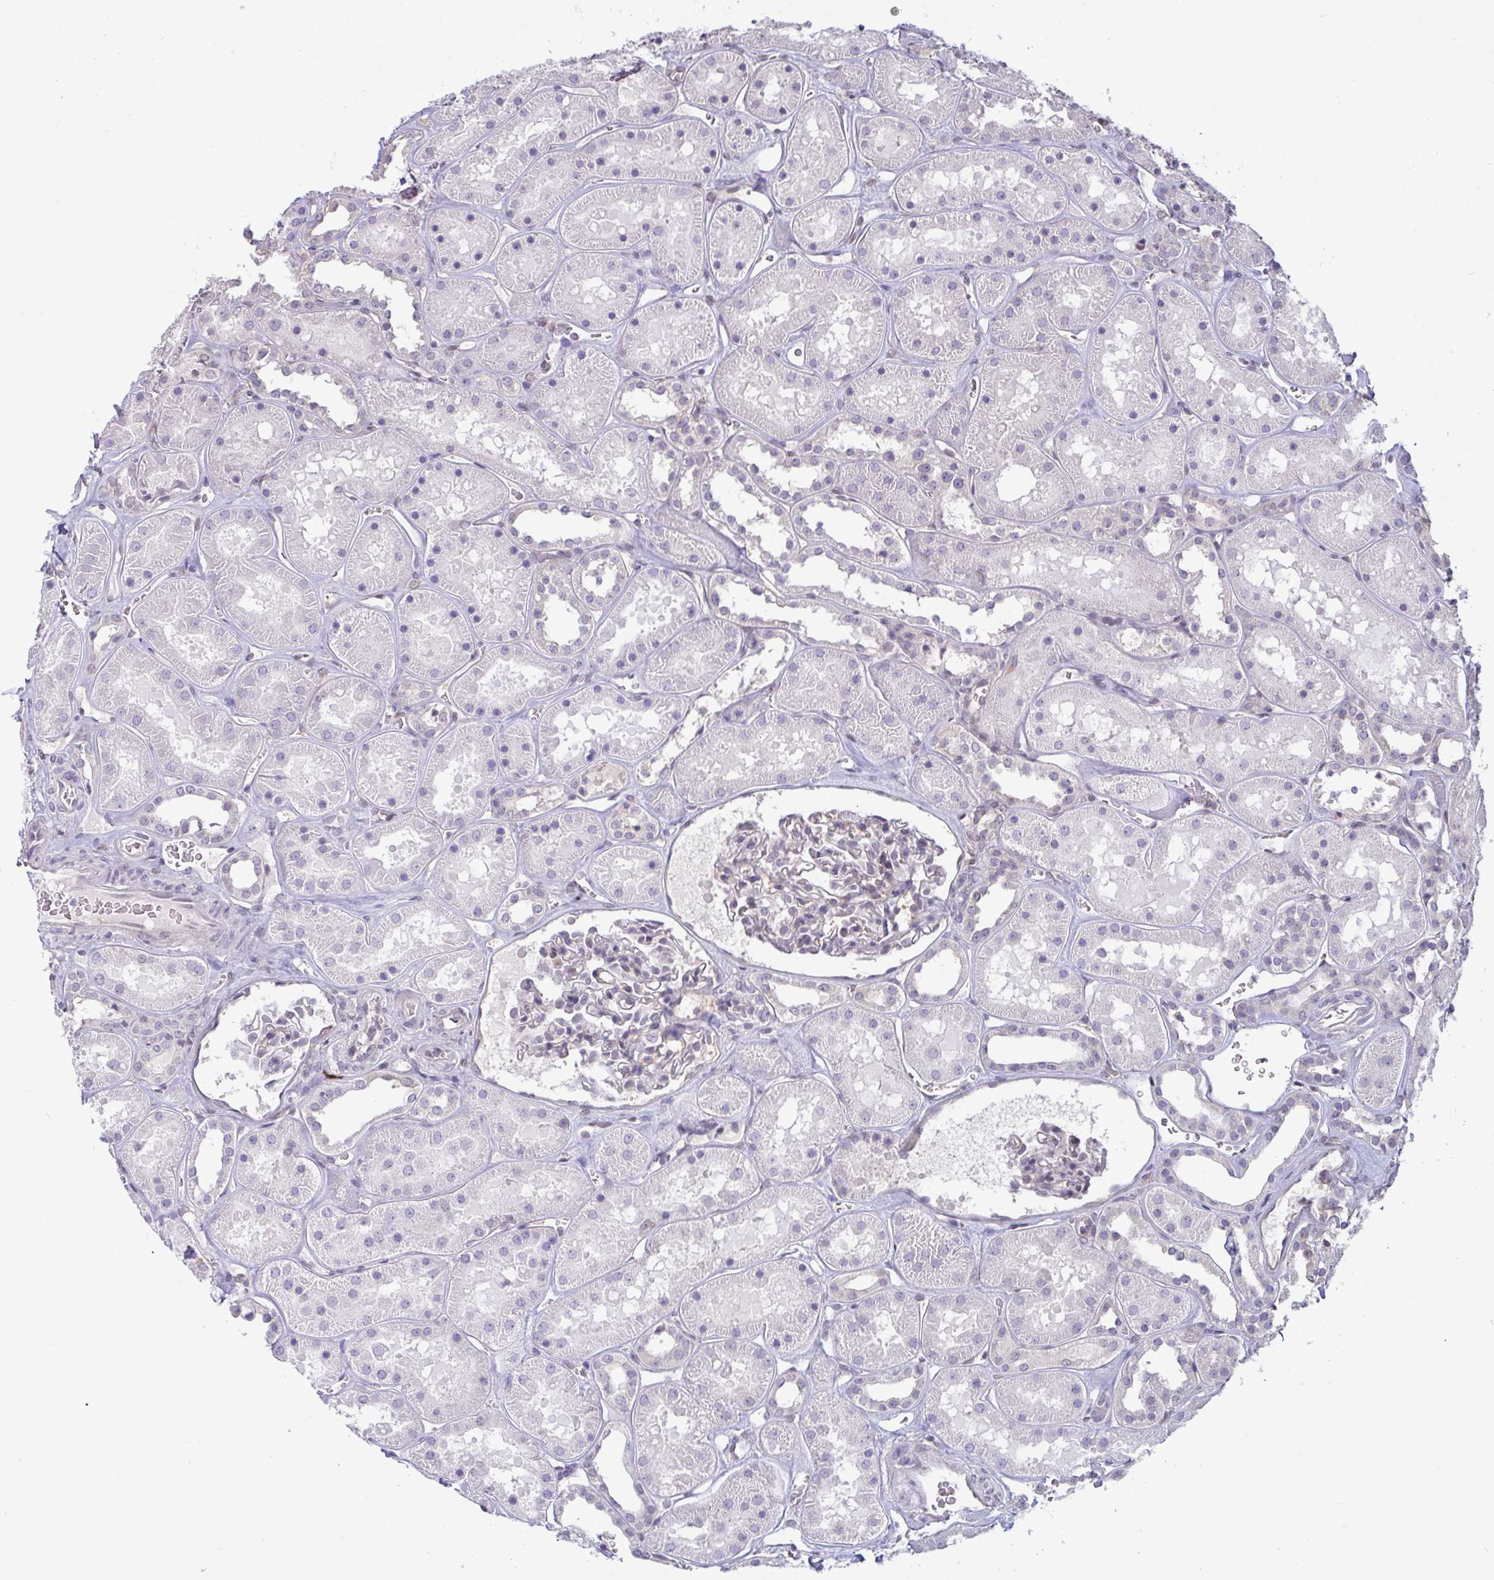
{"staining": {"intensity": "negative", "quantity": "none", "location": "none"}, "tissue": "kidney", "cell_type": "Cells in glomeruli", "image_type": "normal", "snomed": [{"axis": "morphology", "description": "Normal tissue, NOS"}, {"axis": "topography", "description": "Kidney"}], "caption": "Immunohistochemistry photomicrograph of unremarkable human kidney stained for a protein (brown), which exhibits no positivity in cells in glomeruli. (Brightfield microscopy of DAB (3,3'-diaminobenzidine) immunohistochemistry (IHC) at high magnification).", "gene": "SETD7", "patient": {"sex": "female", "age": 41}}